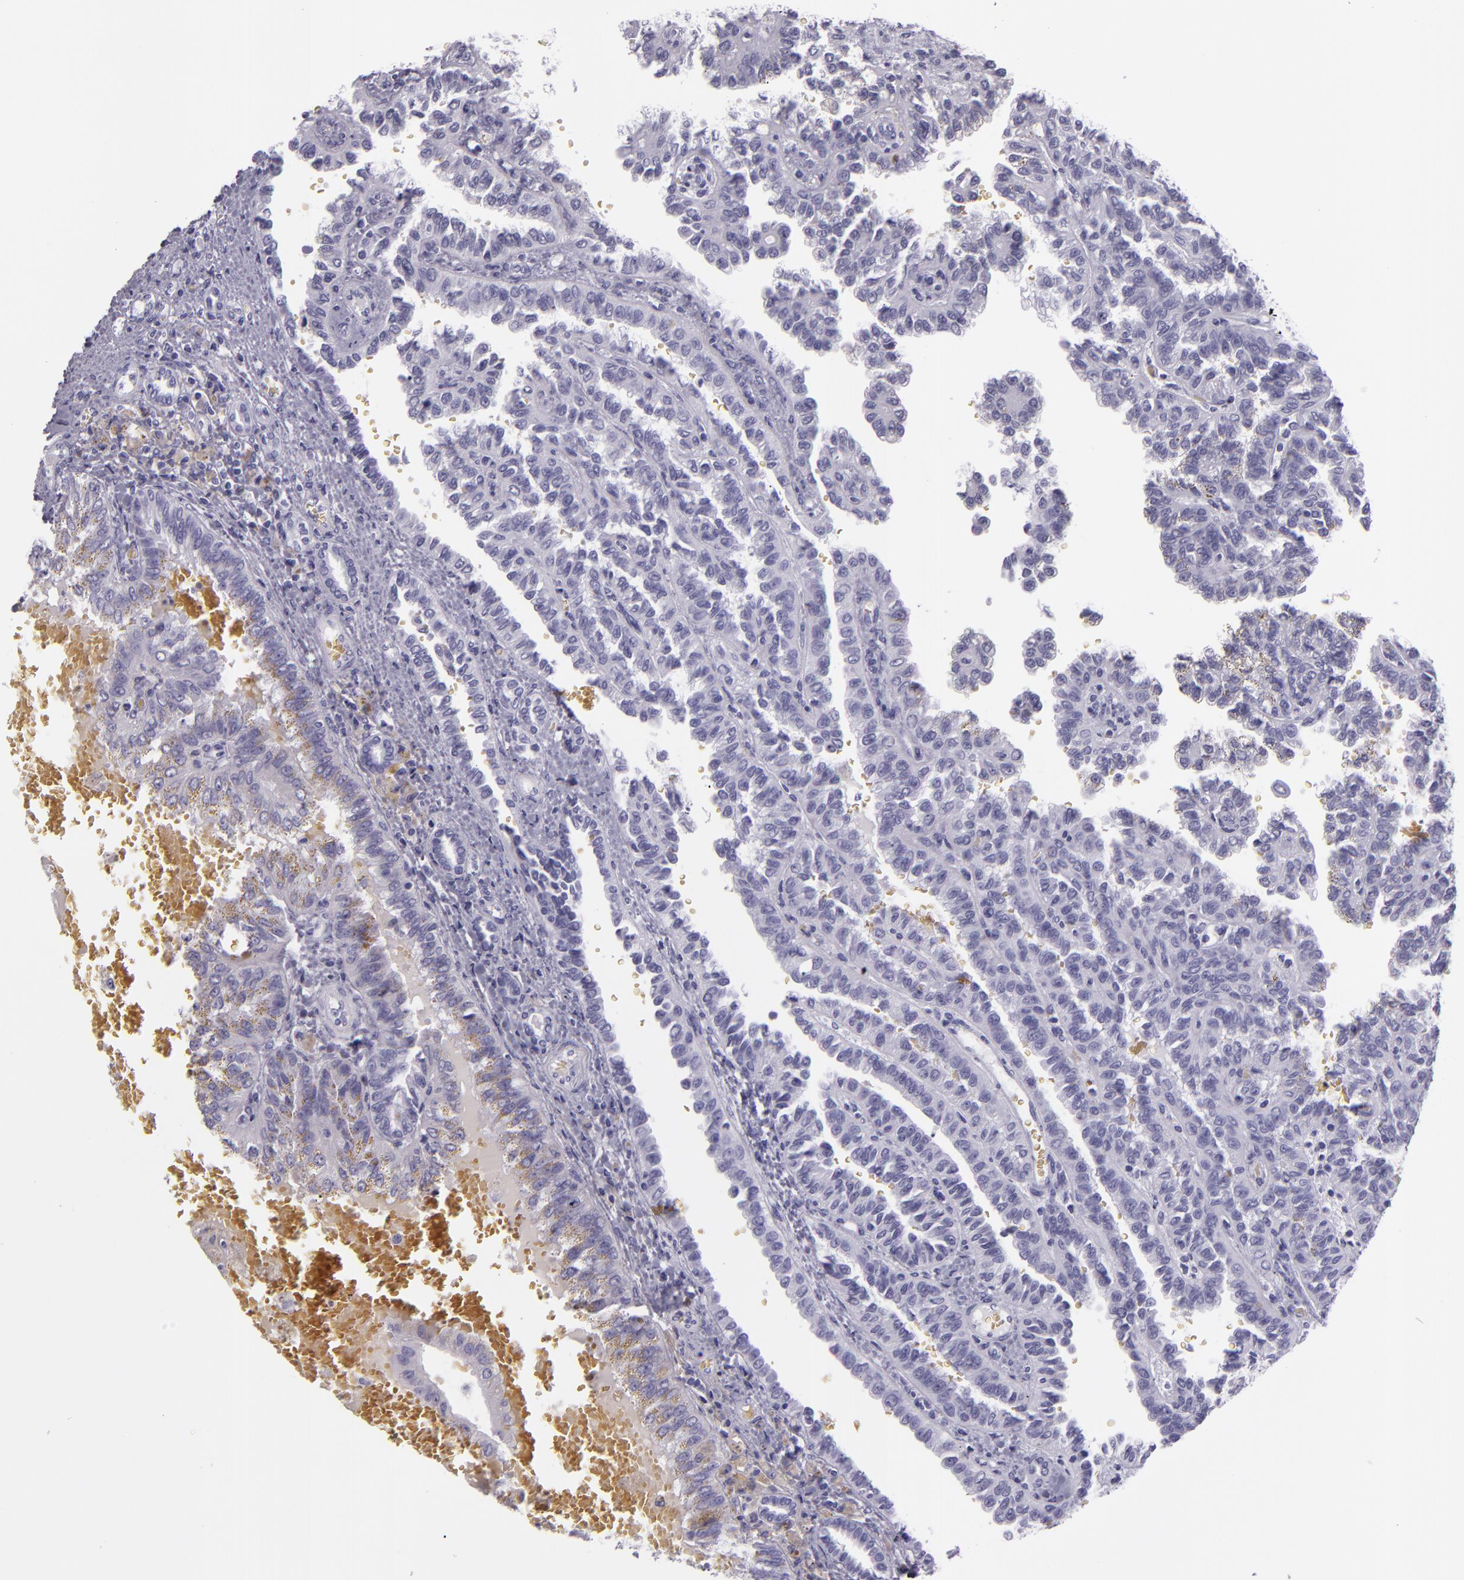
{"staining": {"intensity": "negative", "quantity": "none", "location": "none"}, "tissue": "renal cancer", "cell_type": "Tumor cells", "image_type": "cancer", "snomed": [{"axis": "morphology", "description": "Inflammation, NOS"}, {"axis": "morphology", "description": "Adenocarcinoma, NOS"}, {"axis": "topography", "description": "Kidney"}], "caption": "A photomicrograph of human renal cancer (adenocarcinoma) is negative for staining in tumor cells.", "gene": "CR2", "patient": {"sex": "male", "age": 68}}